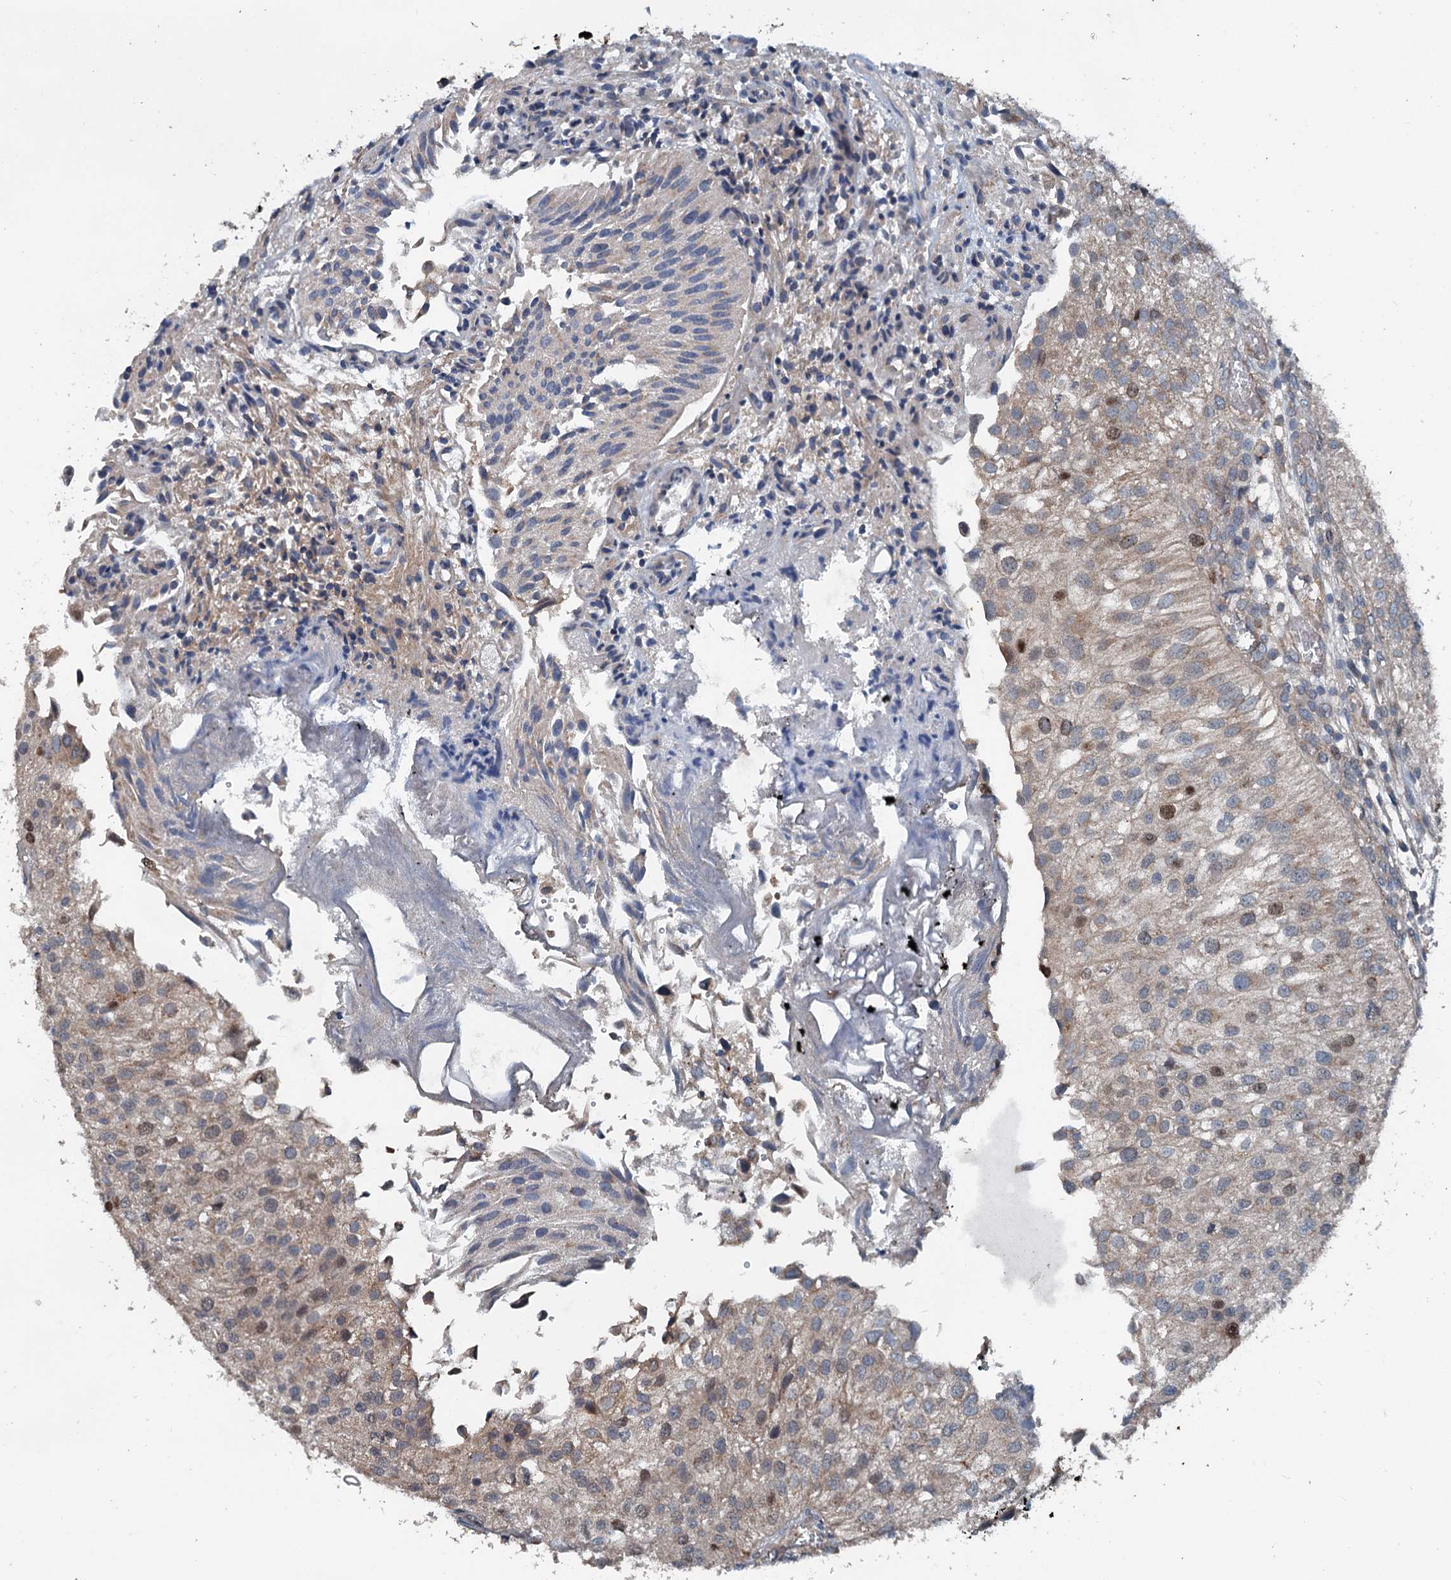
{"staining": {"intensity": "moderate", "quantity": "<25%", "location": "nuclear"}, "tissue": "urothelial cancer", "cell_type": "Tumor cells", "image_type": "cancer", "snomed": [{"axis": "morphology", "description": "Urothelial carcinoma, Low grade"}, {"axis": "topography", "description": "Urinary bladder"}], "caption": "About <25% of tumor cells in low-grade urothelial carcinoma show moderate nuclear protein positivity as visualized by brown immunohistochemical staining.", "gene": "TEDC1", "patient": {"sex": "female", "age": 89}}